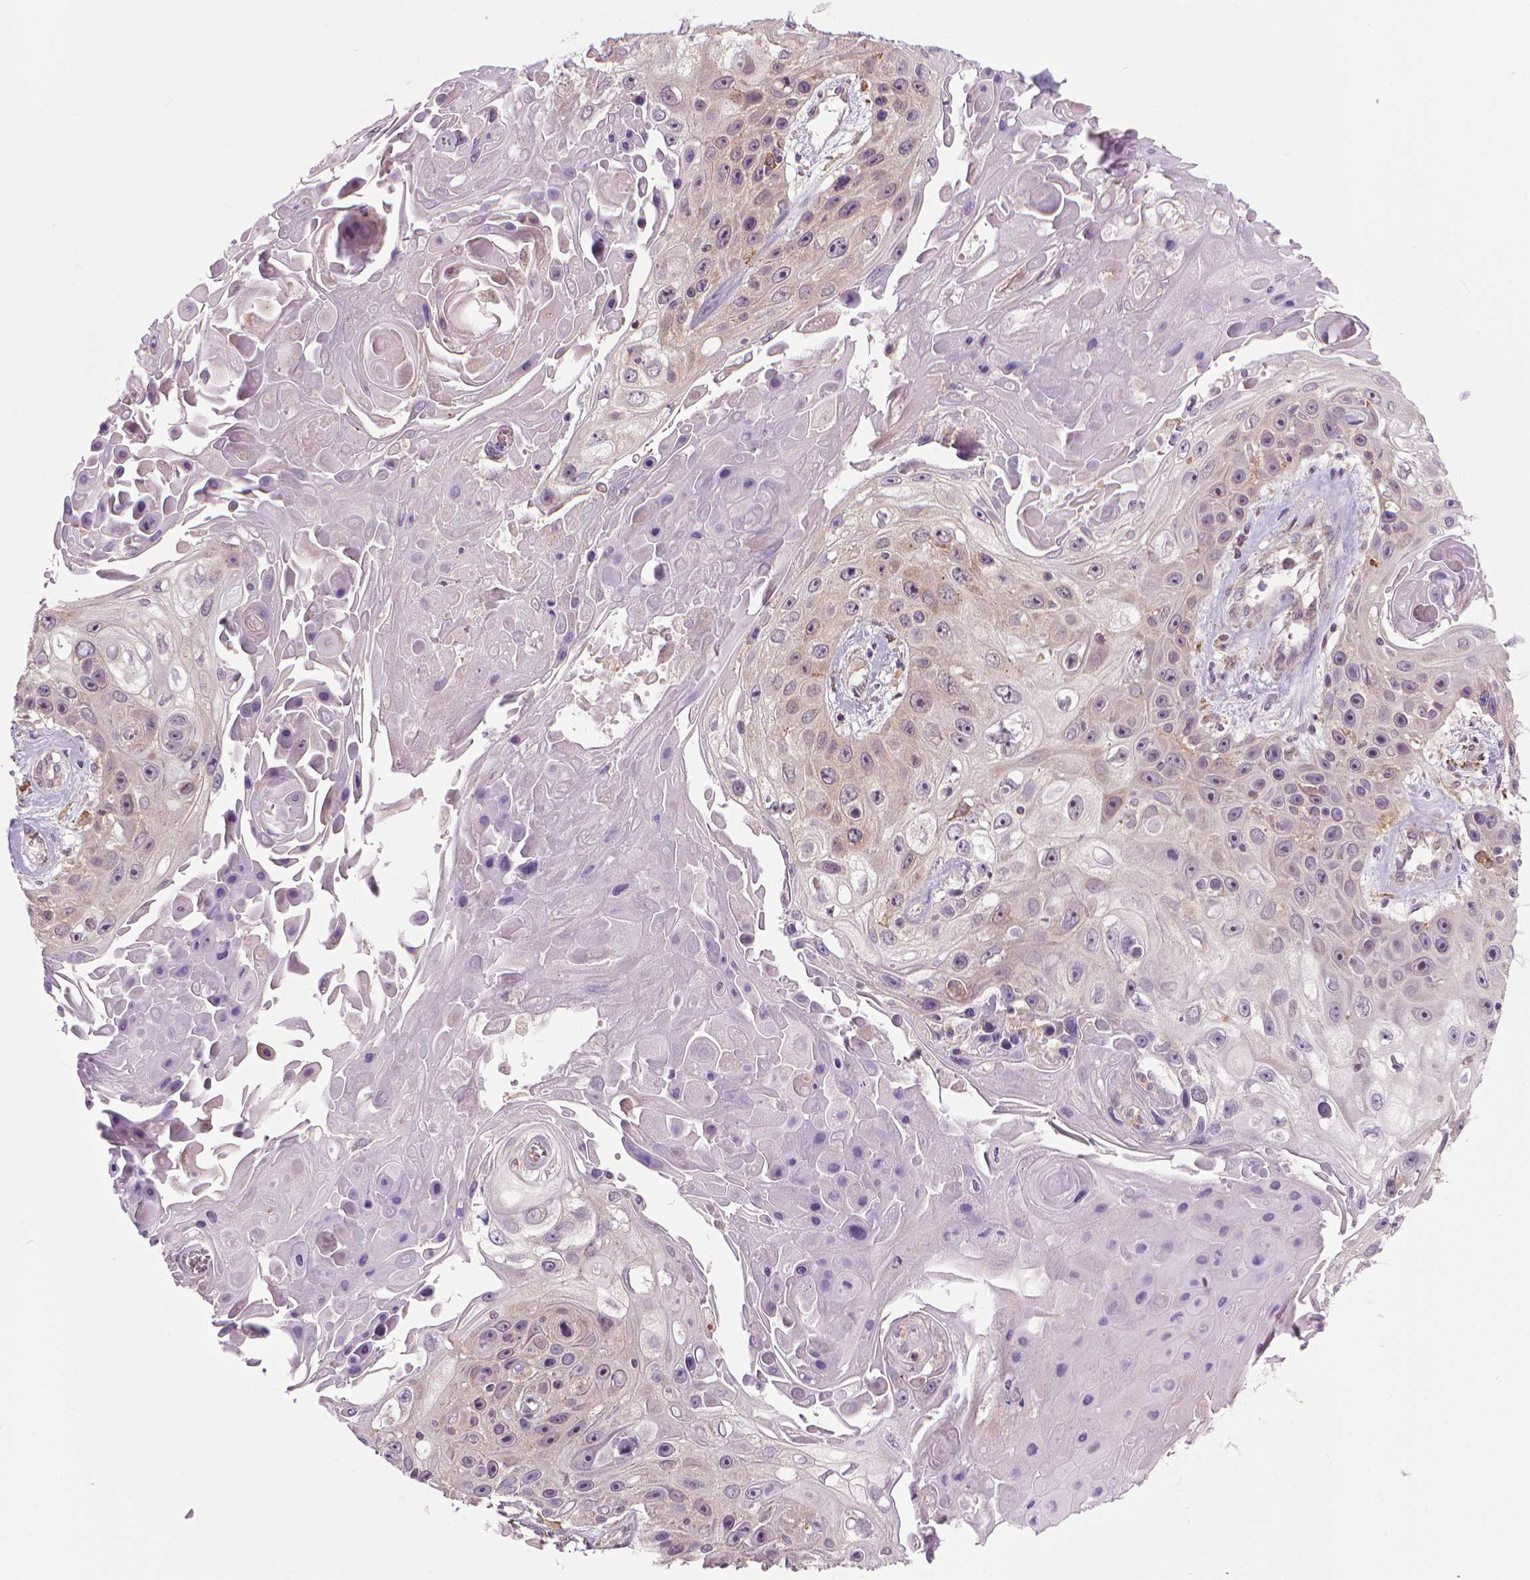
{"staining": {"intensity": "moderate", "quantity": "<25%", "location": "cytoplasmic/membranous"}, "tissue": "skin cancer", "cell_type": "Tumor cells", "image_type": "cancer", "snomed": [{"axis": "morphology", "description": "Squamous cell carcinoma, NOS"}, {"axis": "topography", "description": "Skin"}], "caption": "This is an image of IHC staining of skin squamous cell carcinoma, which shows moderate positivity in the cytoplasmic/membranous of tumor cells.", "gene": "PRAG1", "patient": {"sex": "male", "age": 82}}